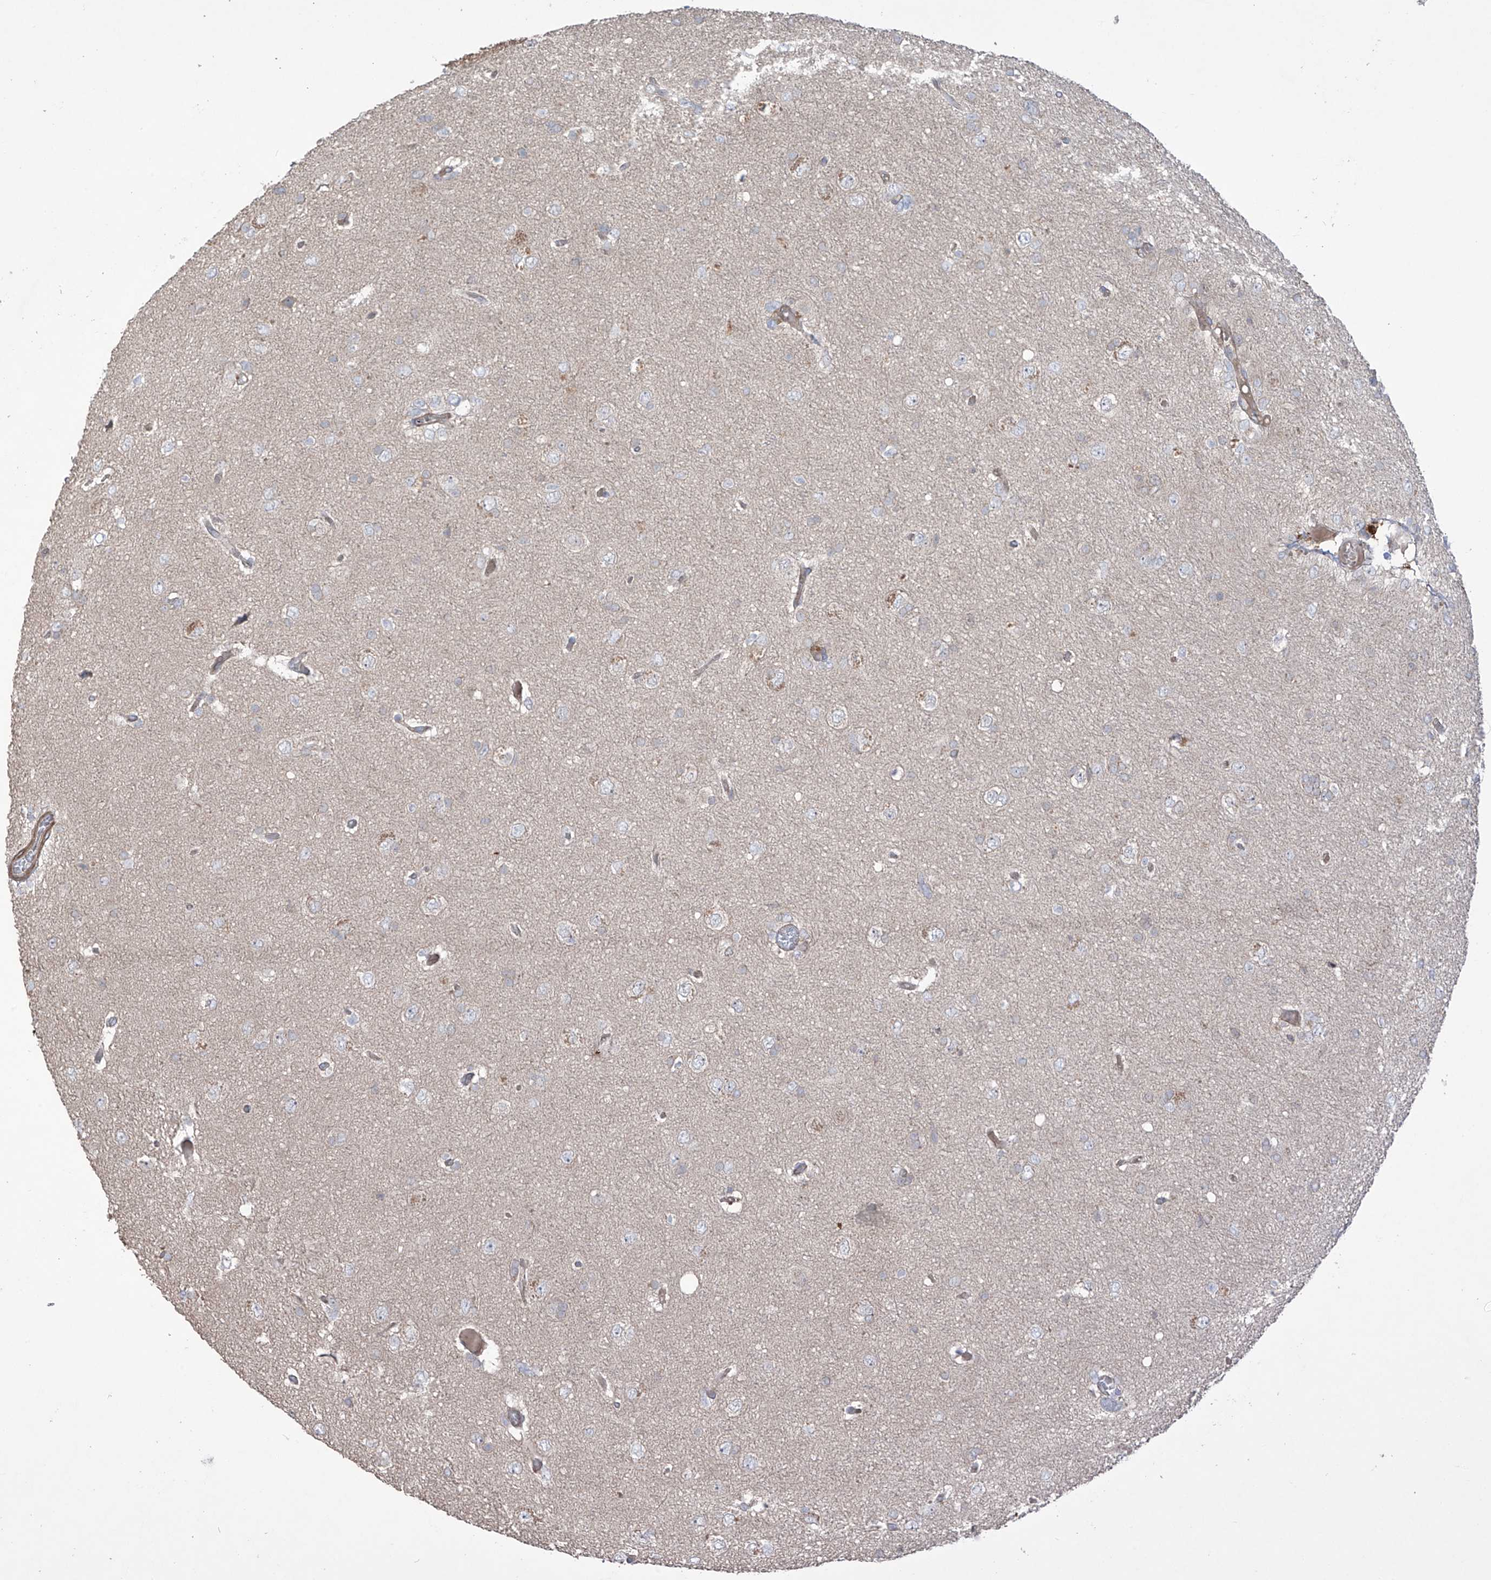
{"staining": {"intensity": "negative", "quantity": "none", "location": "none"}, "tissue": "glioma", "cell_type": "Tumor cells", "image_type": "cancer", "snomed": [{"axis": "morphology", "description": "Glioma, malignant, High grade"}, {"axis": "topography", "description": "Brain"}], "caption": "Tumor cells are negative for protein expression in human malignant glioma (high-grade).", "gene": "TRMU", "patient": {"sex": "female", "age": 59}}